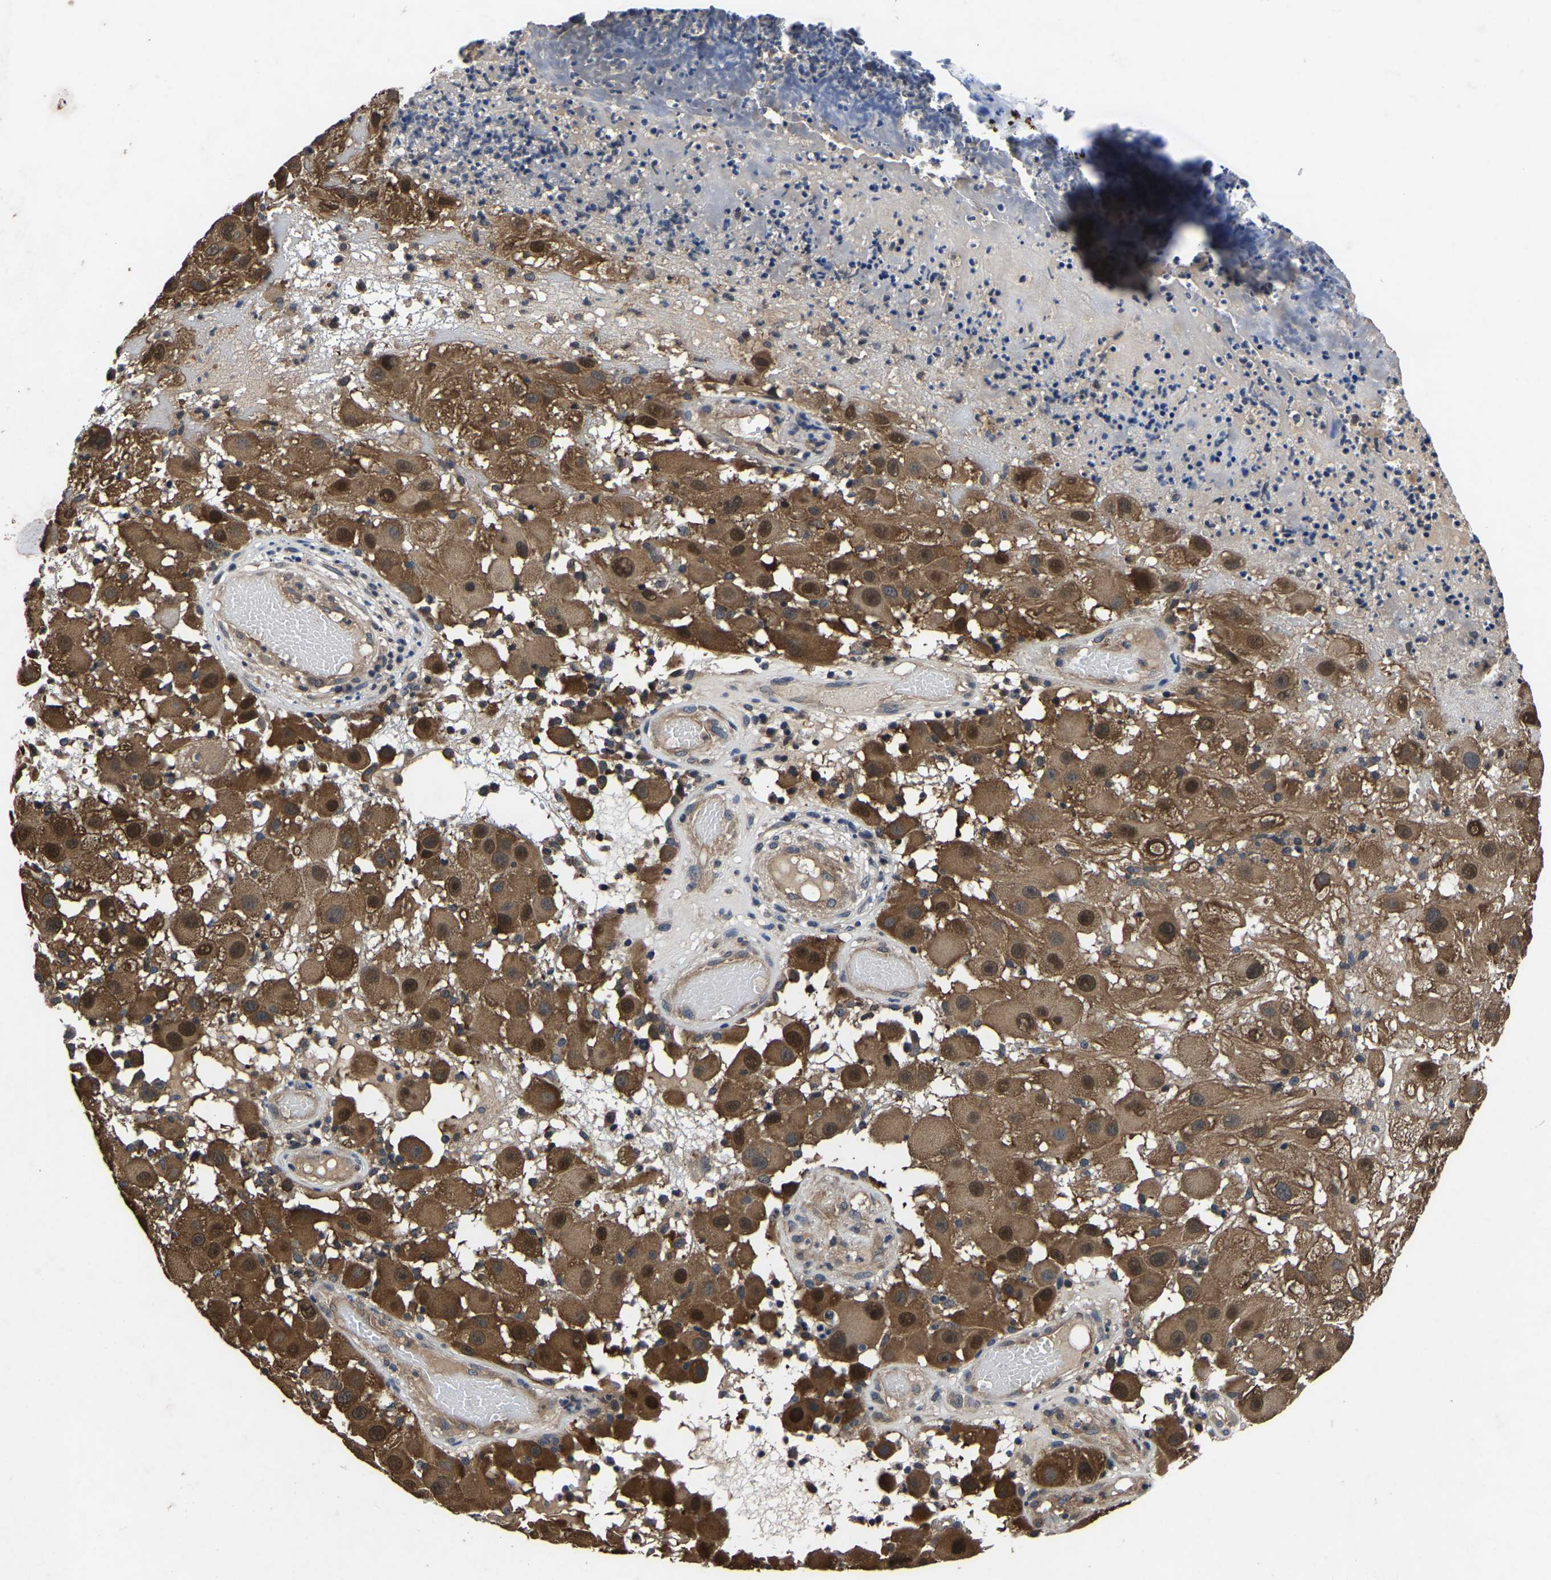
{"staining": {"intensity": "moderate", "quantity": ">75%", "location": "cytoplasmic/membranous,nuclear"}, "tissue": "melanoma", "cell_type": "Tumor cells", "image_type": "cancer", "snomed": [{"axis": "morphology", "description": "Malignant melanoma, NOS"}, {"axis": "topography", "description": "Skin"}], "caption": "Protein positivity by immunohistochemistry exhibits moderate cytoplasmic/membranous and nuclear expression in approximately >75% of tumor cells in melanoma.", "gene": "FGD5", "patient": {"sex": "female", "age": 81}}